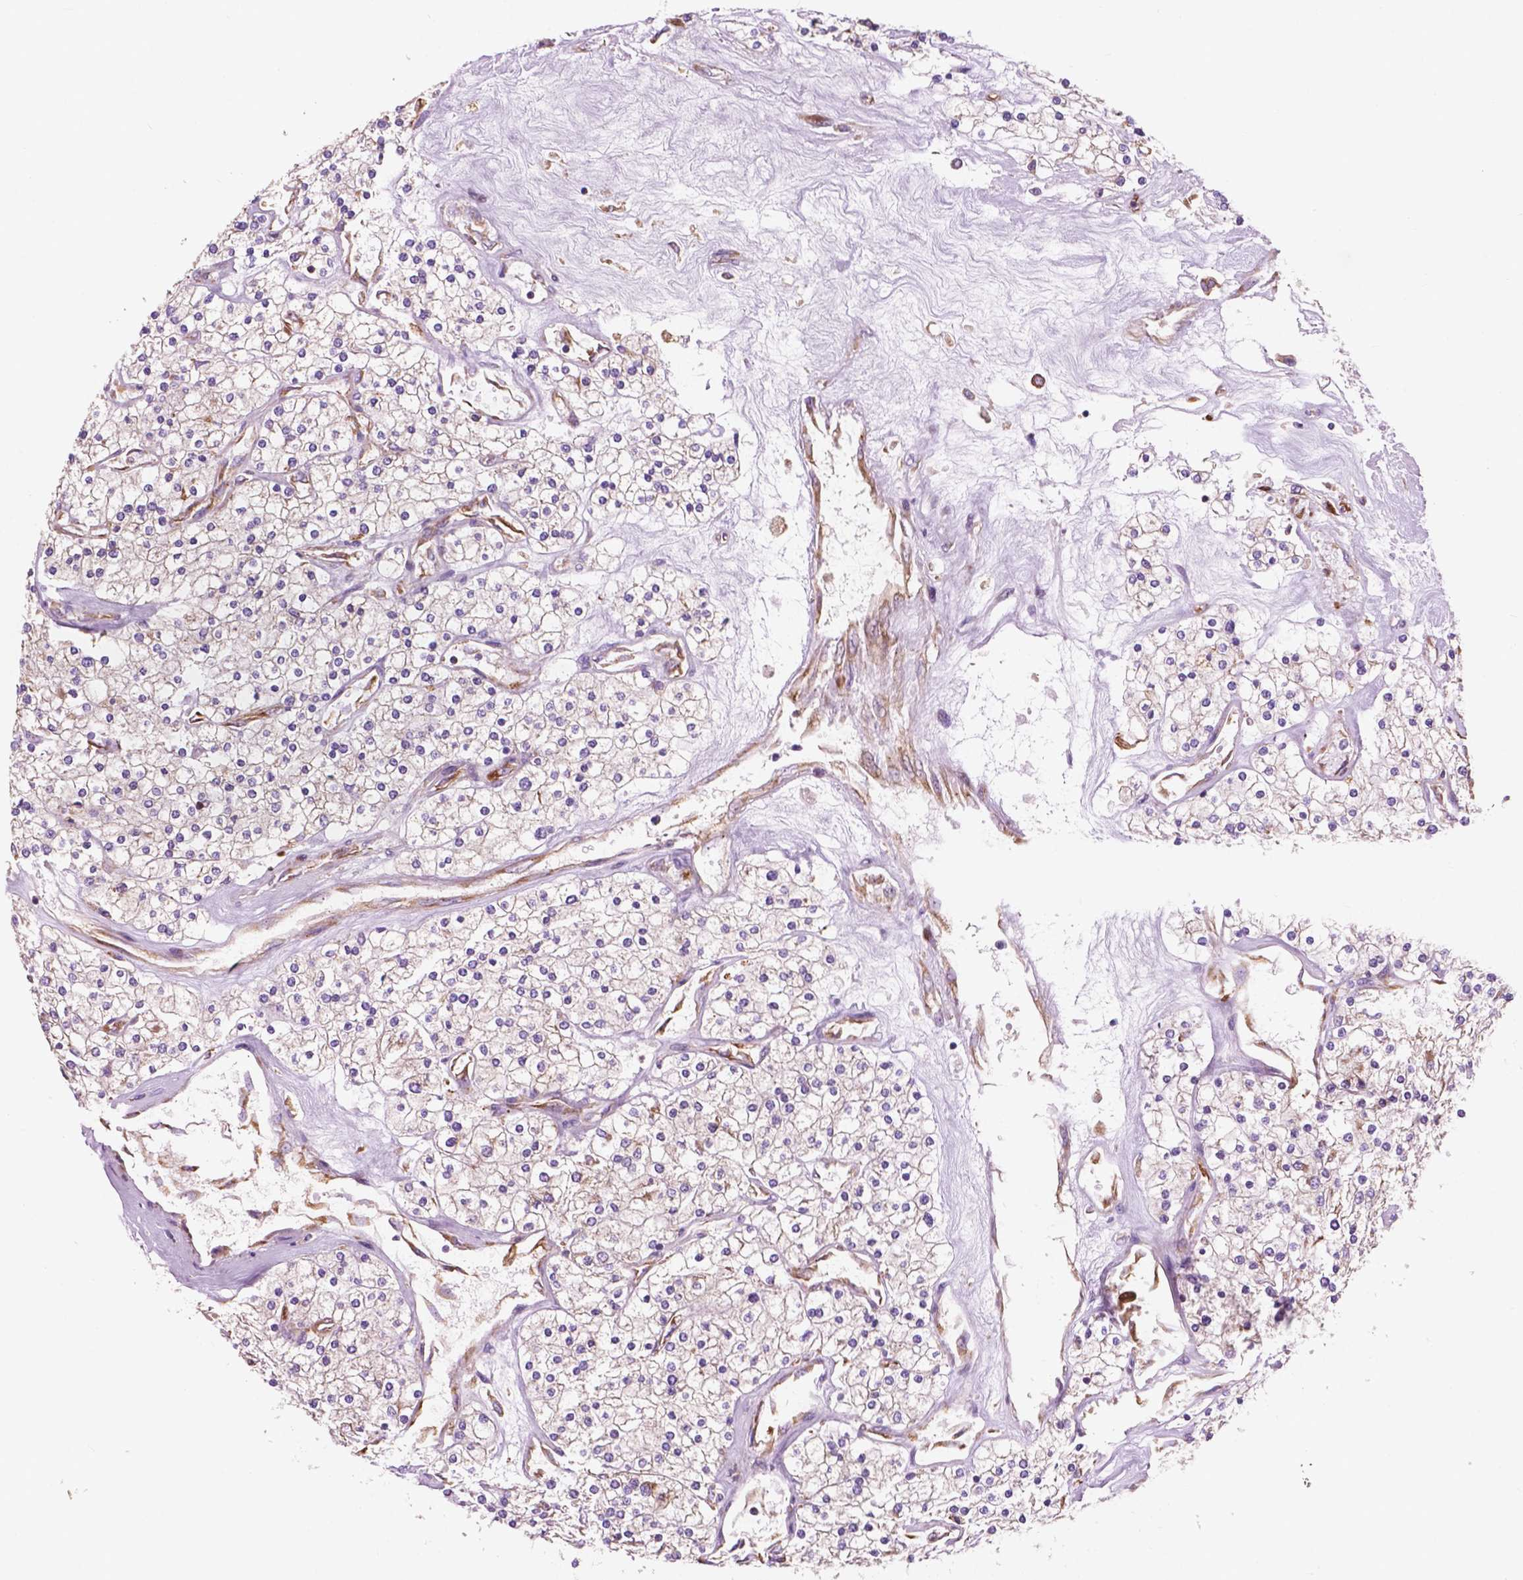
{"staining": {"intensity": "weak", "quantity": "<25%", "location": "cytoplasmic/membranous"}, "tissue": "renal cancer", "cell_type": "Tumor cells", "image_type": "cancer", "snomed": [{"axis": "morphology", "description": "Adenocarcinoma, NOS"}, {"axis": "topography", "description": "Kidney"}], "caption": "High power microscopy photomicrograph of an immunohistochemistry (IHC) micrograph of renal adenocarcinoma, revealing no significant staining in tumor cells.", "gene": "RPL37A", "patient": {"sex": "male", "age": 80}}